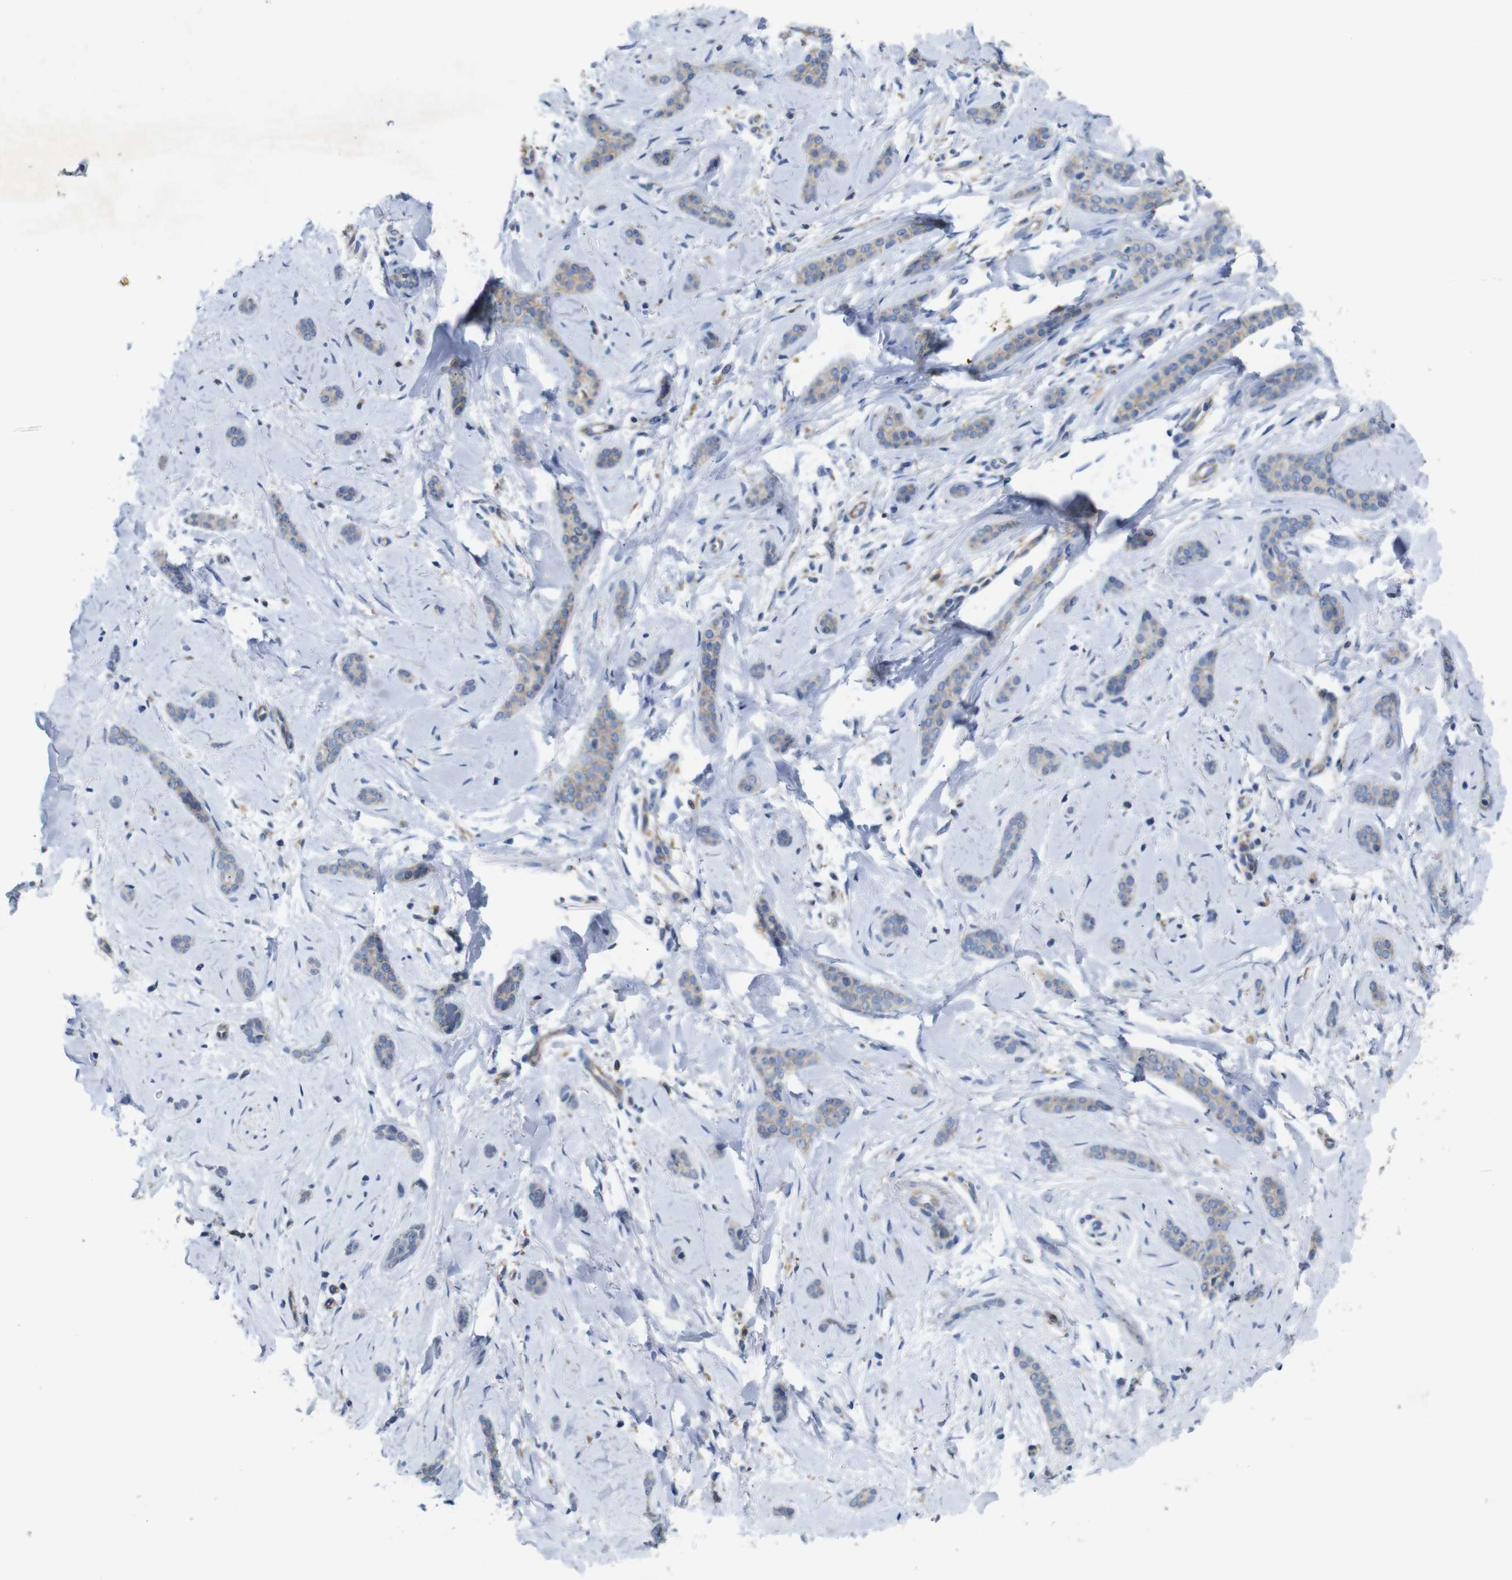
{"staining": {"intensity": "weak", "quantity": "25%-75%", "location": "cytoplasmic/membranous"}, "tissue": "skin cancer", "cell_type": "Tumor cells", "image_type": "cancer", "snomed": [{"axis": "morphology", "description": "Basal cell carcinoma"}, {"axis": "morphology", "description": "Adnexal tumor, benign"}, {"axis": "topography", "description": "Skin"}], "caption": "Skin basal cell carcinoma stained with a protein marker reveals weak staining in tumor cells.", "gene": "NHLRC3", "patient": {"sex": "female", "age": 42}}